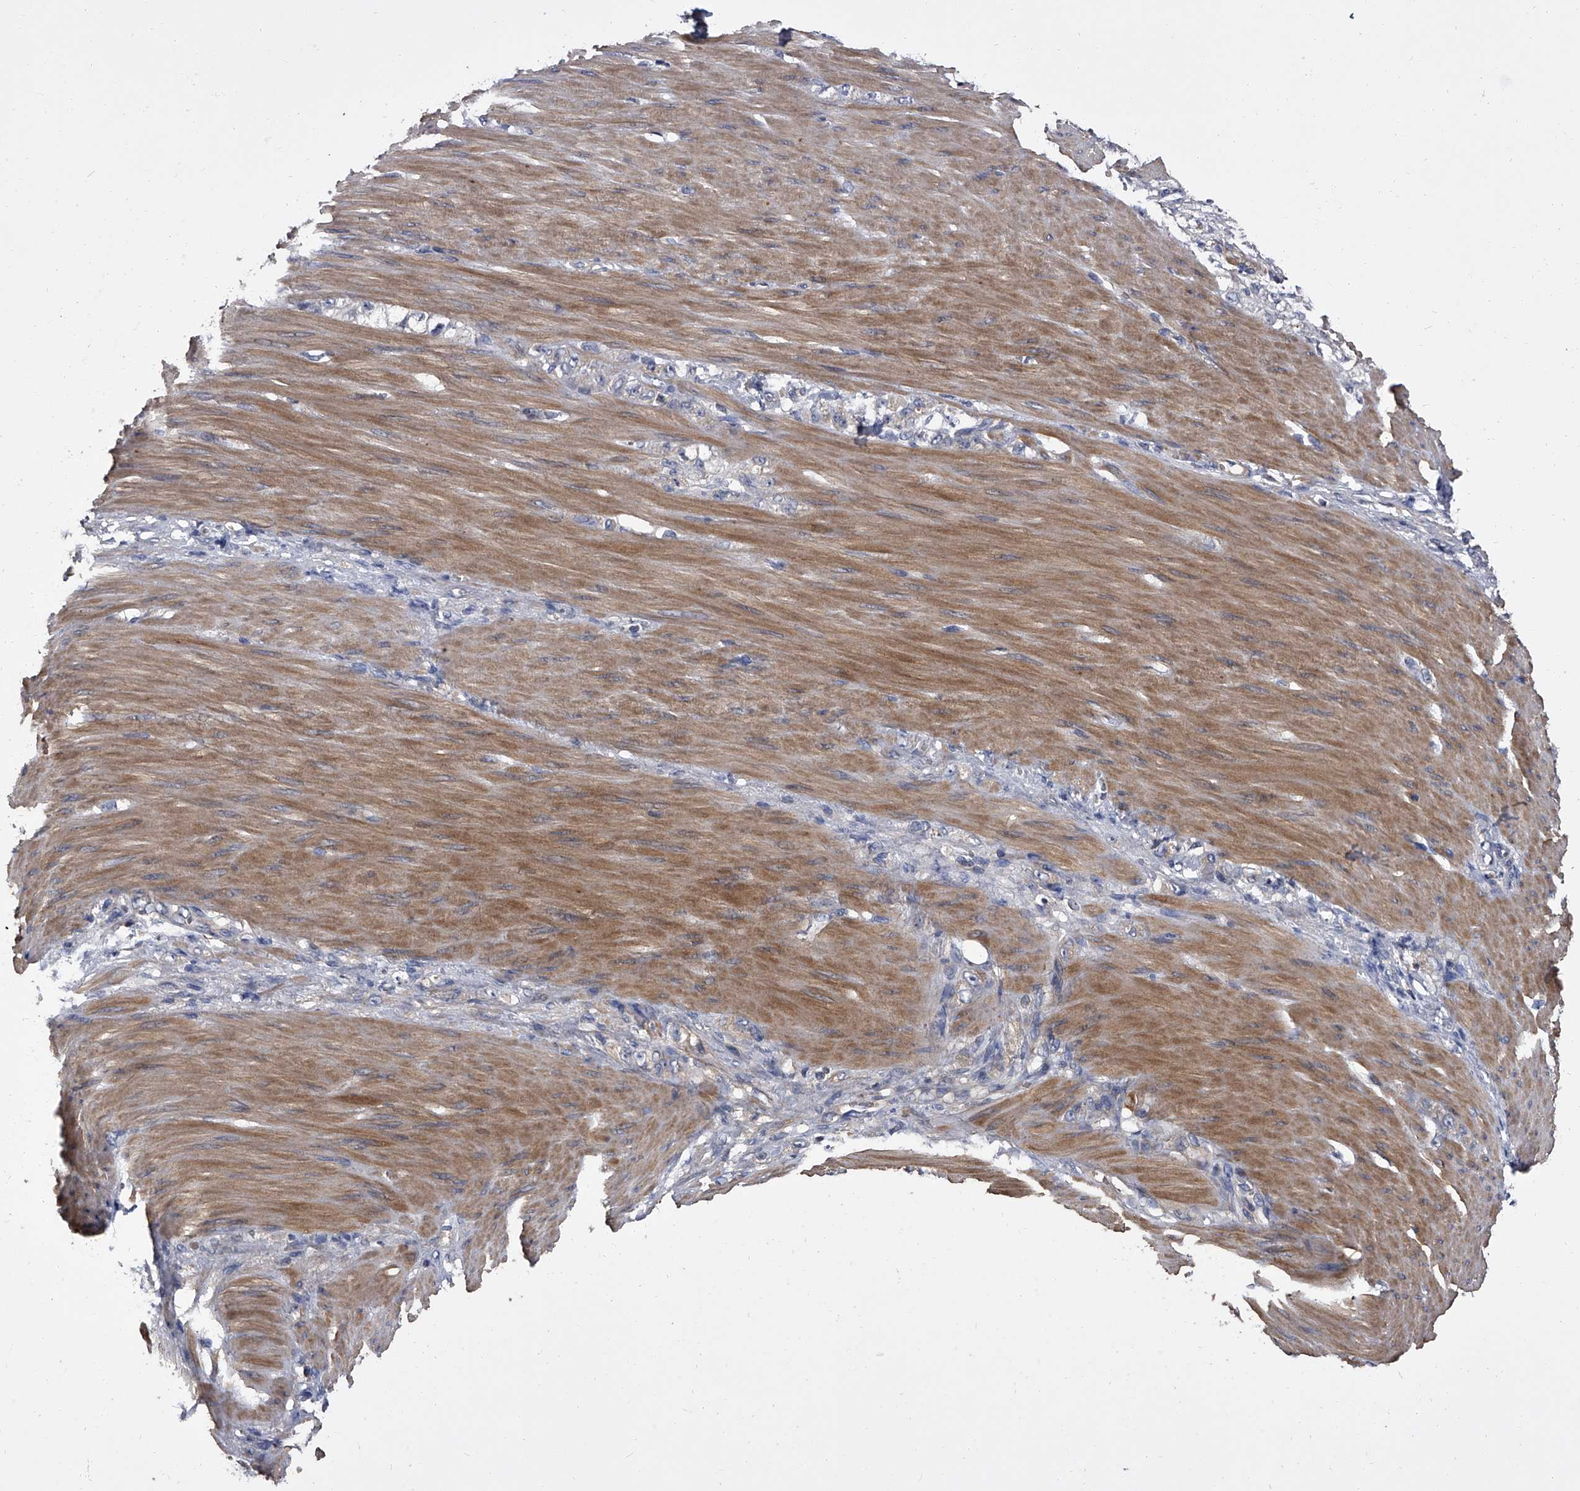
{"staining": {"intensity": "negative", "quantity": "none", "location": "none"}, "tissue": "stomach cancer", "cell_type": "Tumor cells", "image_type": "cancer", "snomed": [{"axis": "morphology", "description": "Normal tissue, NOS"}, {"axis": "morphology", "description": "Adenocarcinoma, NOS"}, {"axis": "topography", "description": "Stomach"}], "caption": "This is an immunohistochemistry (IHC) photomicrograph of human stomach cancer. There is no positivity in tumor cells.", "gene": "STK36", "patient": {"sex": "male", "age": 82}}